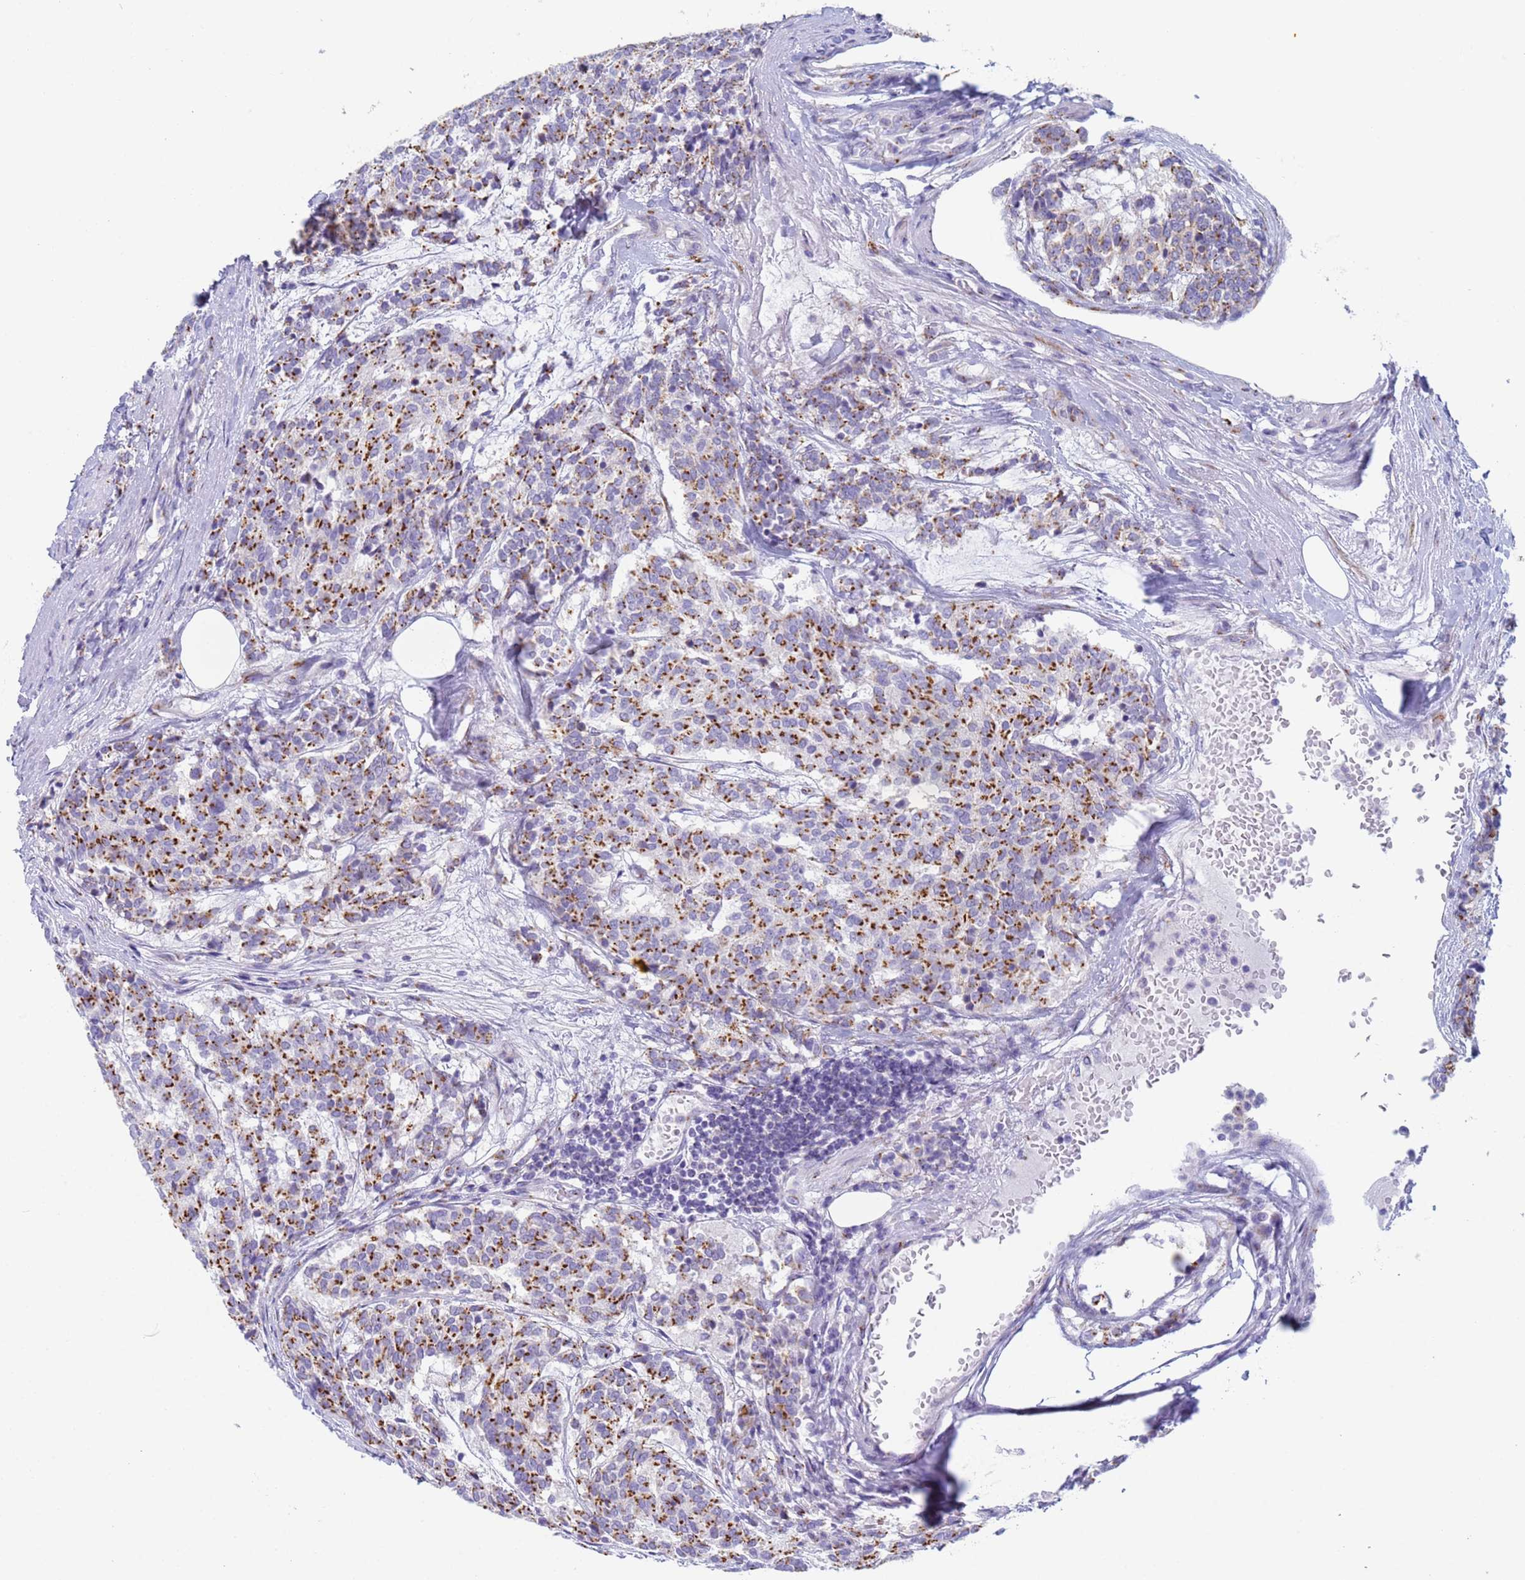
{"staining": {"intensity": "strong", "quantity": ">75%", "location": "cytoplasmic/membranous"}, "tissue": "carcinoid", "cell_type": "Tumor cells", "image_type": "cancer", "snomed": [{"axis": "morphology", "description": "Carcinoid, malignant, NOS"}, {"axis": "topography", "description": "Pancreas"}], "caption": "Protein positivity by IHC displays strong cytoplasmic/membranous positivity in approximately >75% of tumor cells in malignant carcinoid.", "gene": "CR1", "patient": {"sex": "female", "age": 54}}